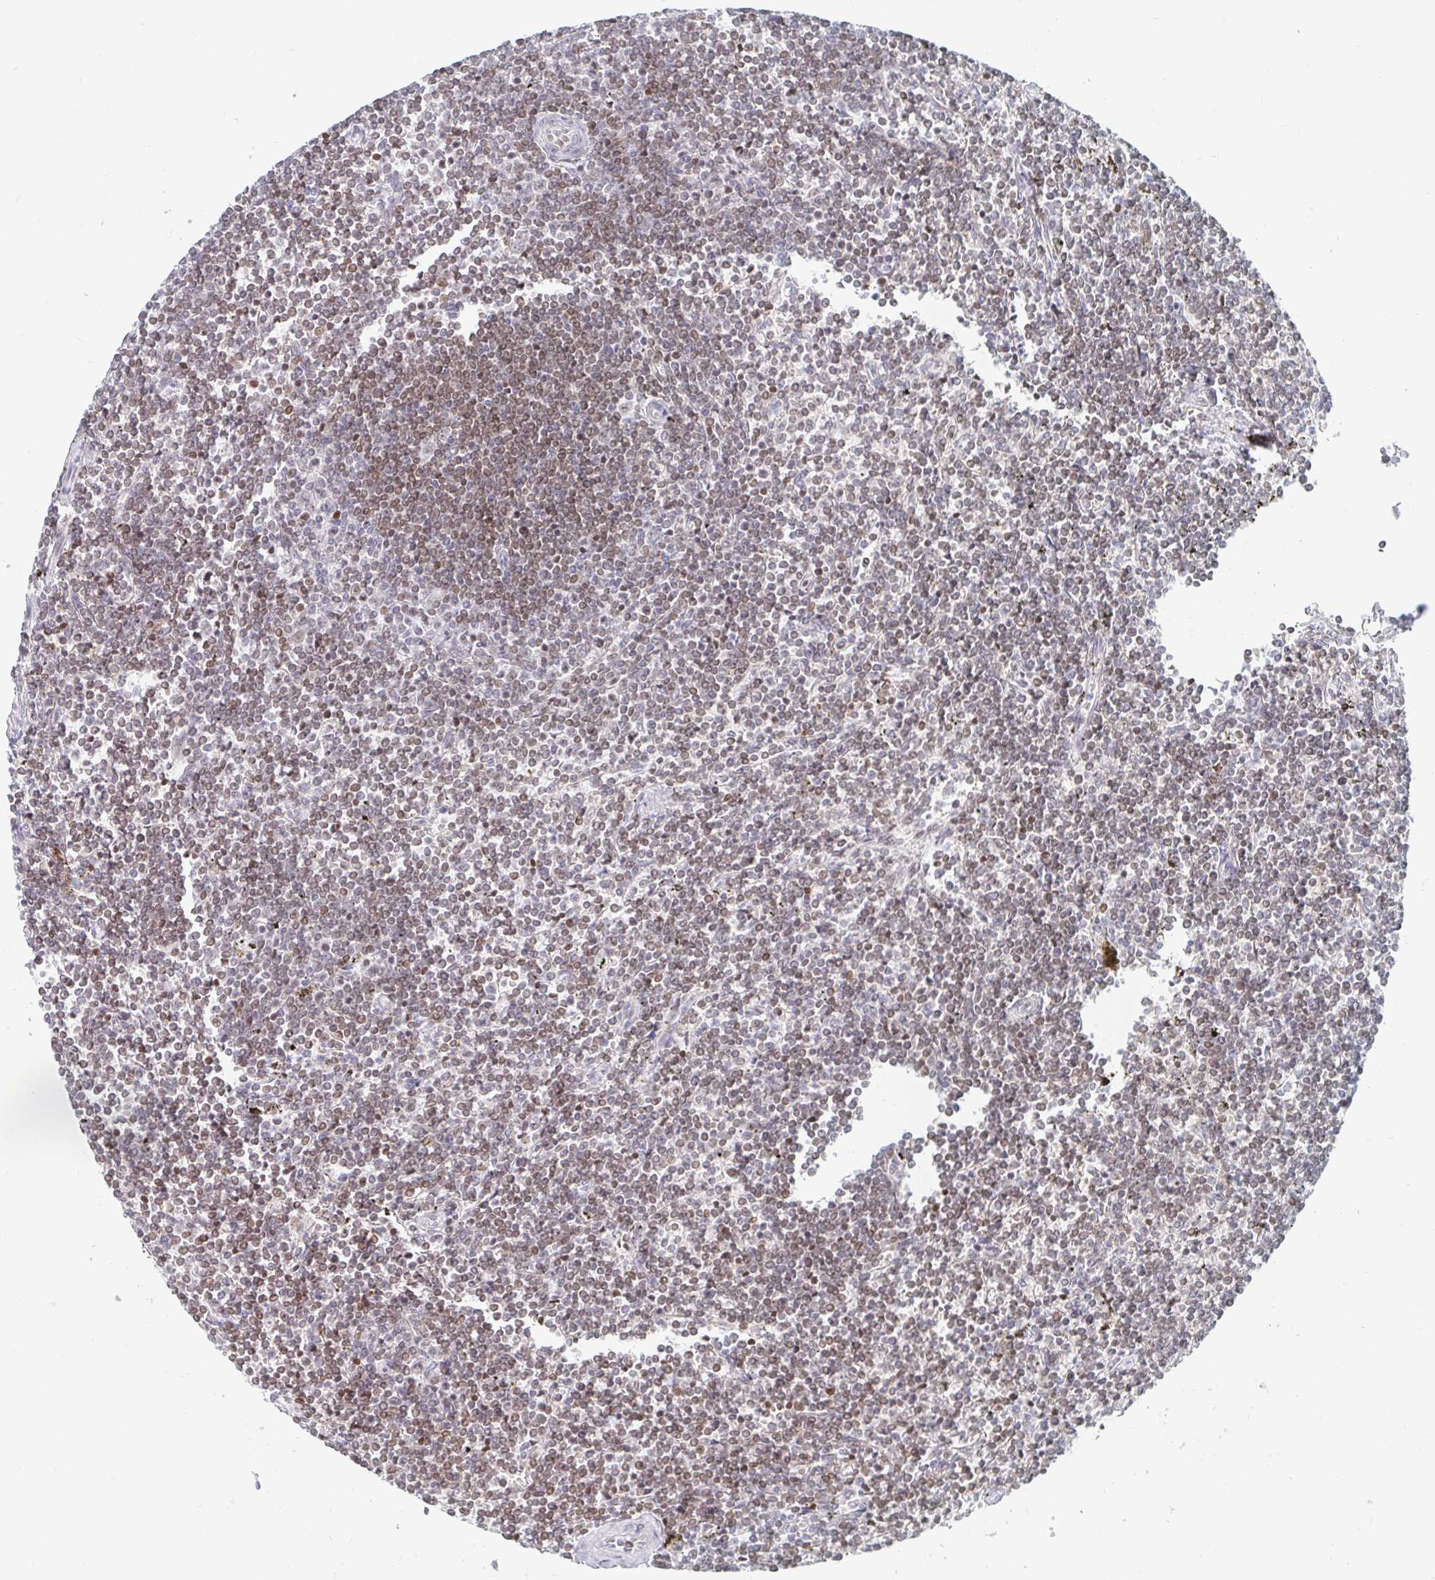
{"staining": {"intensity": "moderate", "quantity": ">75%", "location": "nuclear"}, "tissue": "lymphoma", "cell_type": "Tumor cells", "image_type": "cancer", "snomed": [{"axis": "morphology", "description": "Malignant lymphoma, non-Hodgkin's type, Low grade"}, {"axis": "topography", "description": "Spleen"}], "caption": "Moderate nuclear staining for a protein is identified in about >75% of tumor cells of lymphoma using immunohistochemistry.", "gene": "CHD2", "patient": {"sex": "male", "age": 78}}